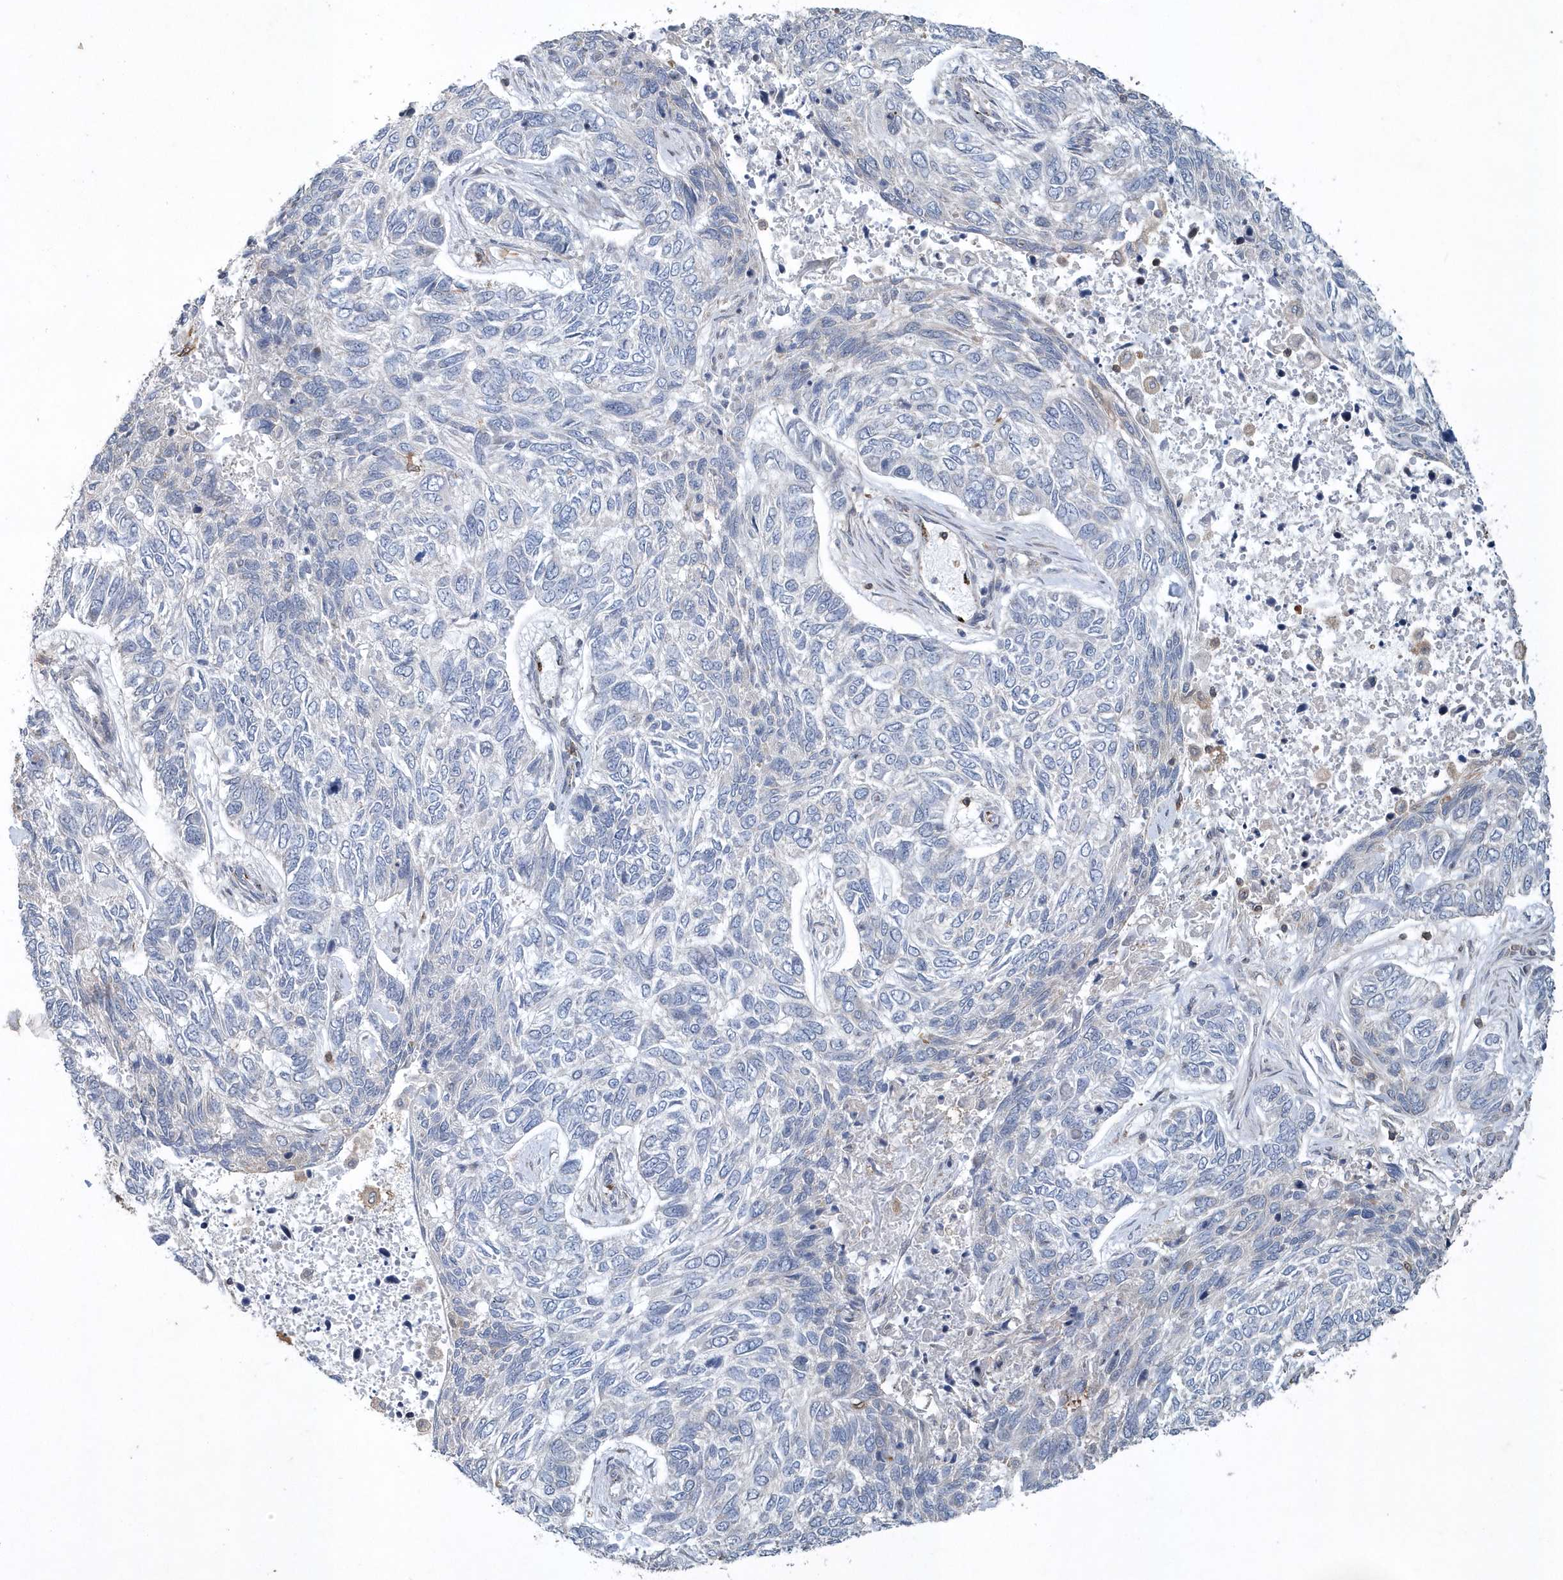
{"staining": {"intensity": "negative", "quantity": "none", "location": "none"}, "tissue": "skin cancer", "cell_type": "Tumor cells", "image_type": "cancer", "snomed": [{"axis": "morphology", "description": "Basal cell carcinoma"}, {"axis": "topography", "description": "Skin"}], "caption": "Skin basal cell carcinoma stained for a protein using immunohistochemistry (IHC) demonstrates no expression tumor cells.", "gene": "N4BP2", "patient": {"sex": "female", "age": 65}}